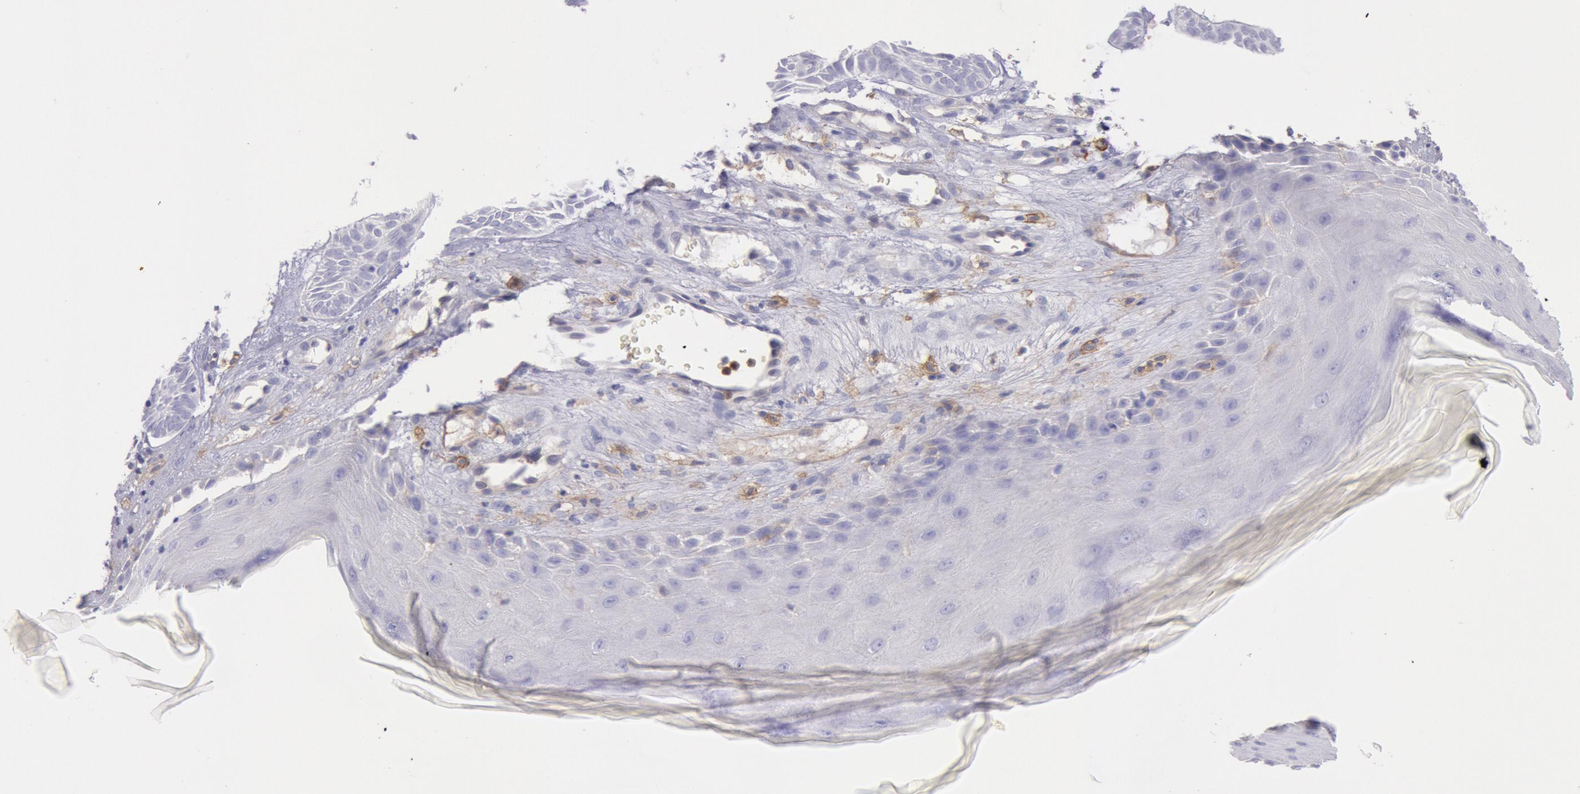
{"staining": {"intensity": "negative", "quantity": "none", "location": "none"}, "tissue": "skin cancer", "cell_type": "Tumor cells", "image_type": "cancer", "snomed": [{"axis": "morphology", "description": "Basal cell carcinoma"}, {"axis": "topography", "description": "Skin"}], "caption": "IHC photomicrograph of neoplastic tissue: human skin basal cell carcinoma stained with DAB demonstrates no significant protein staining in tumor cells.", "gene": "LYN", "patient": {"sex": "male", "age": 75}}